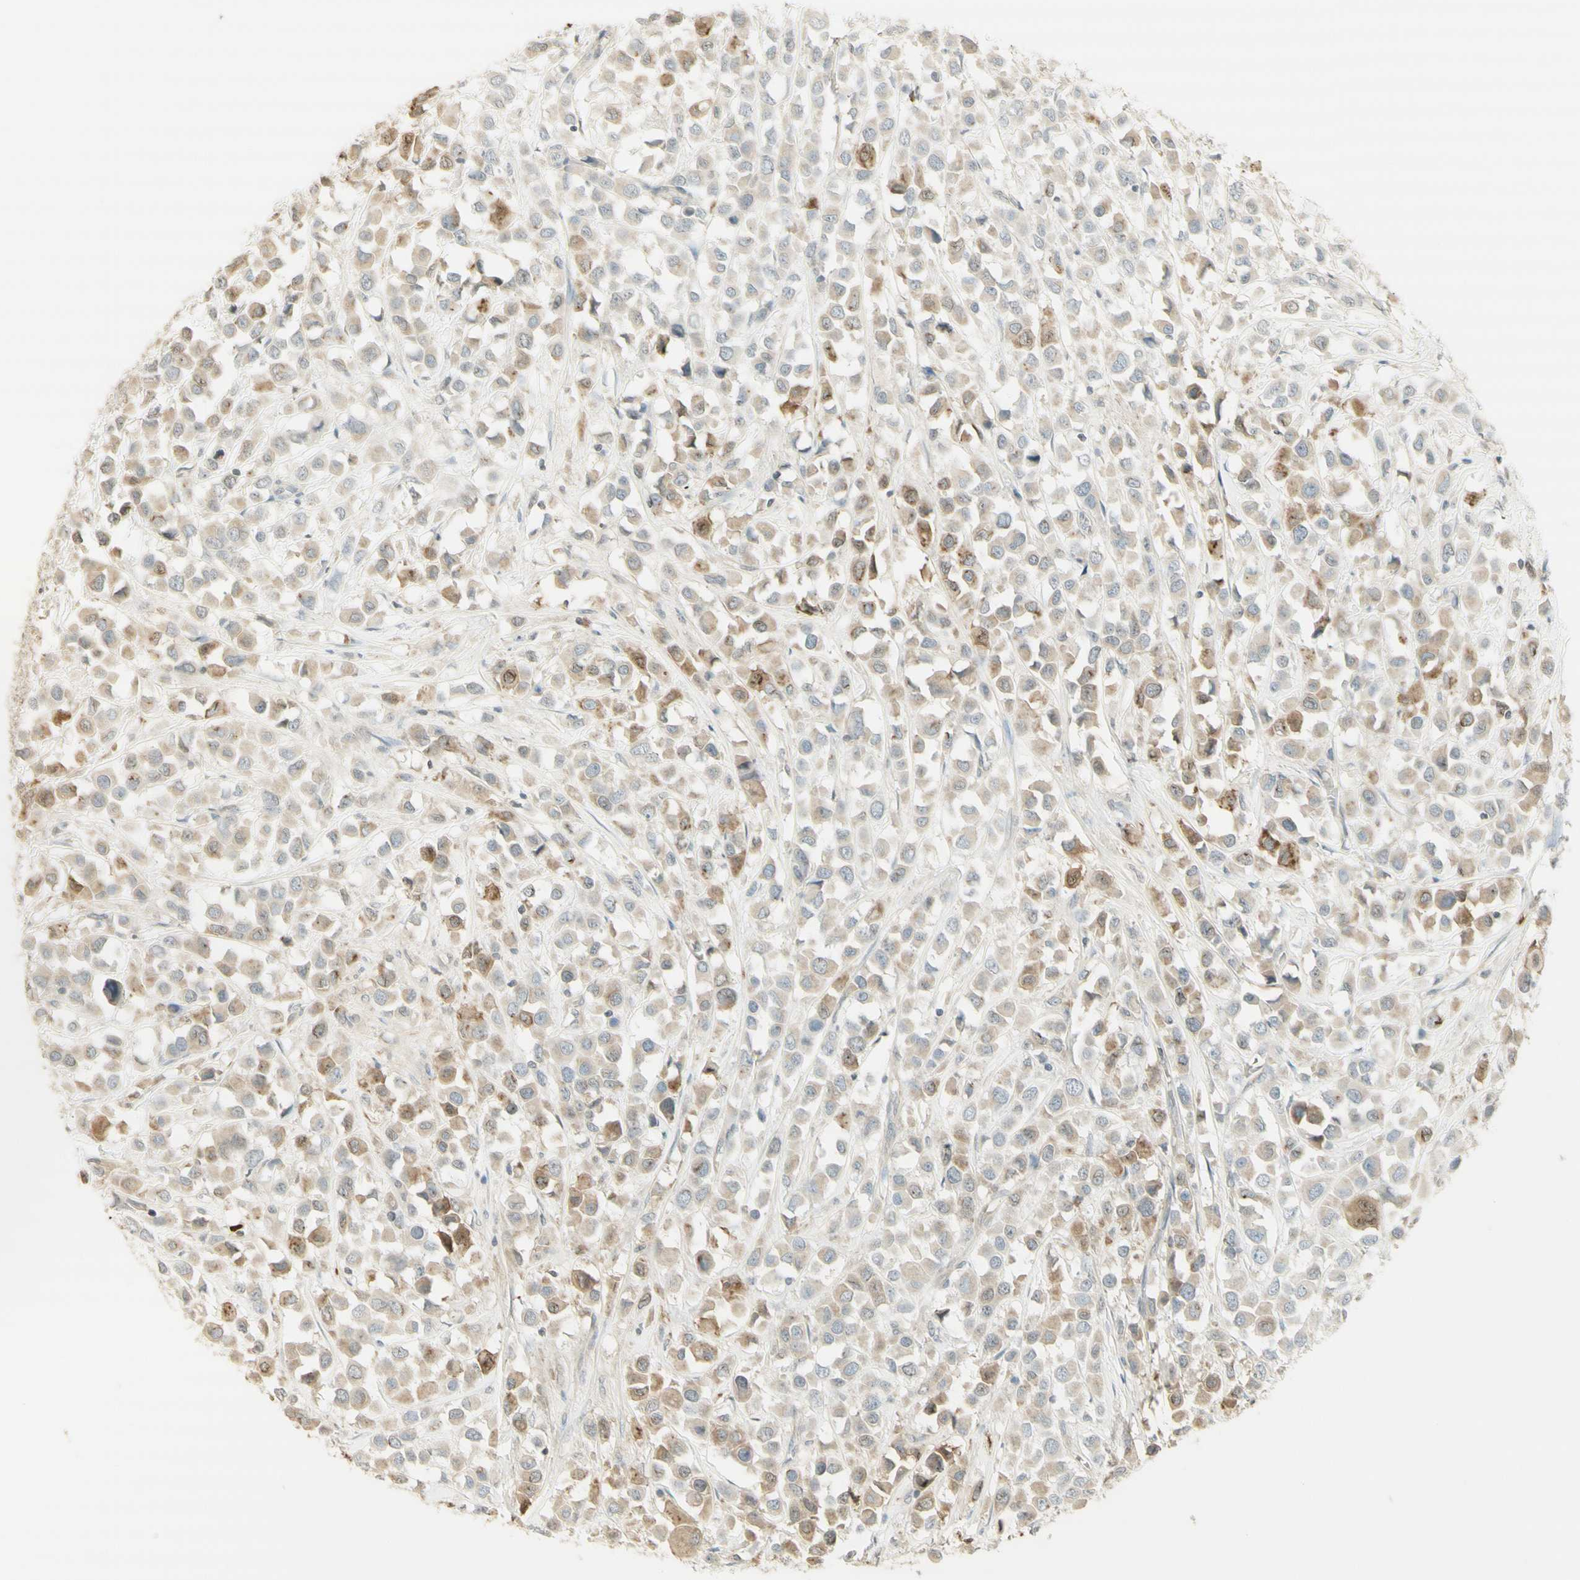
{"staining": {"intensity": "moderate", "quantity": "25%-75%", "location": "cytoplasmic/membranous"}, "tissue": "breast cancer", "cell_type": "Tumor cells", "image_type": "cancer", "snomed": [{"axis": "morphology", "description": "Duct carcinoma"}, {"axis": "topography", "description": "Breast"}], "caption": "A medium amount of moderate cytoplasmic/membranous staining is present in approximately 25%-75% of tumor cells in breast cancer (infiltrating ductal carcinoma) tissue.", "gene": "NID1", "patient": {"sex": "female", "age": 61}}